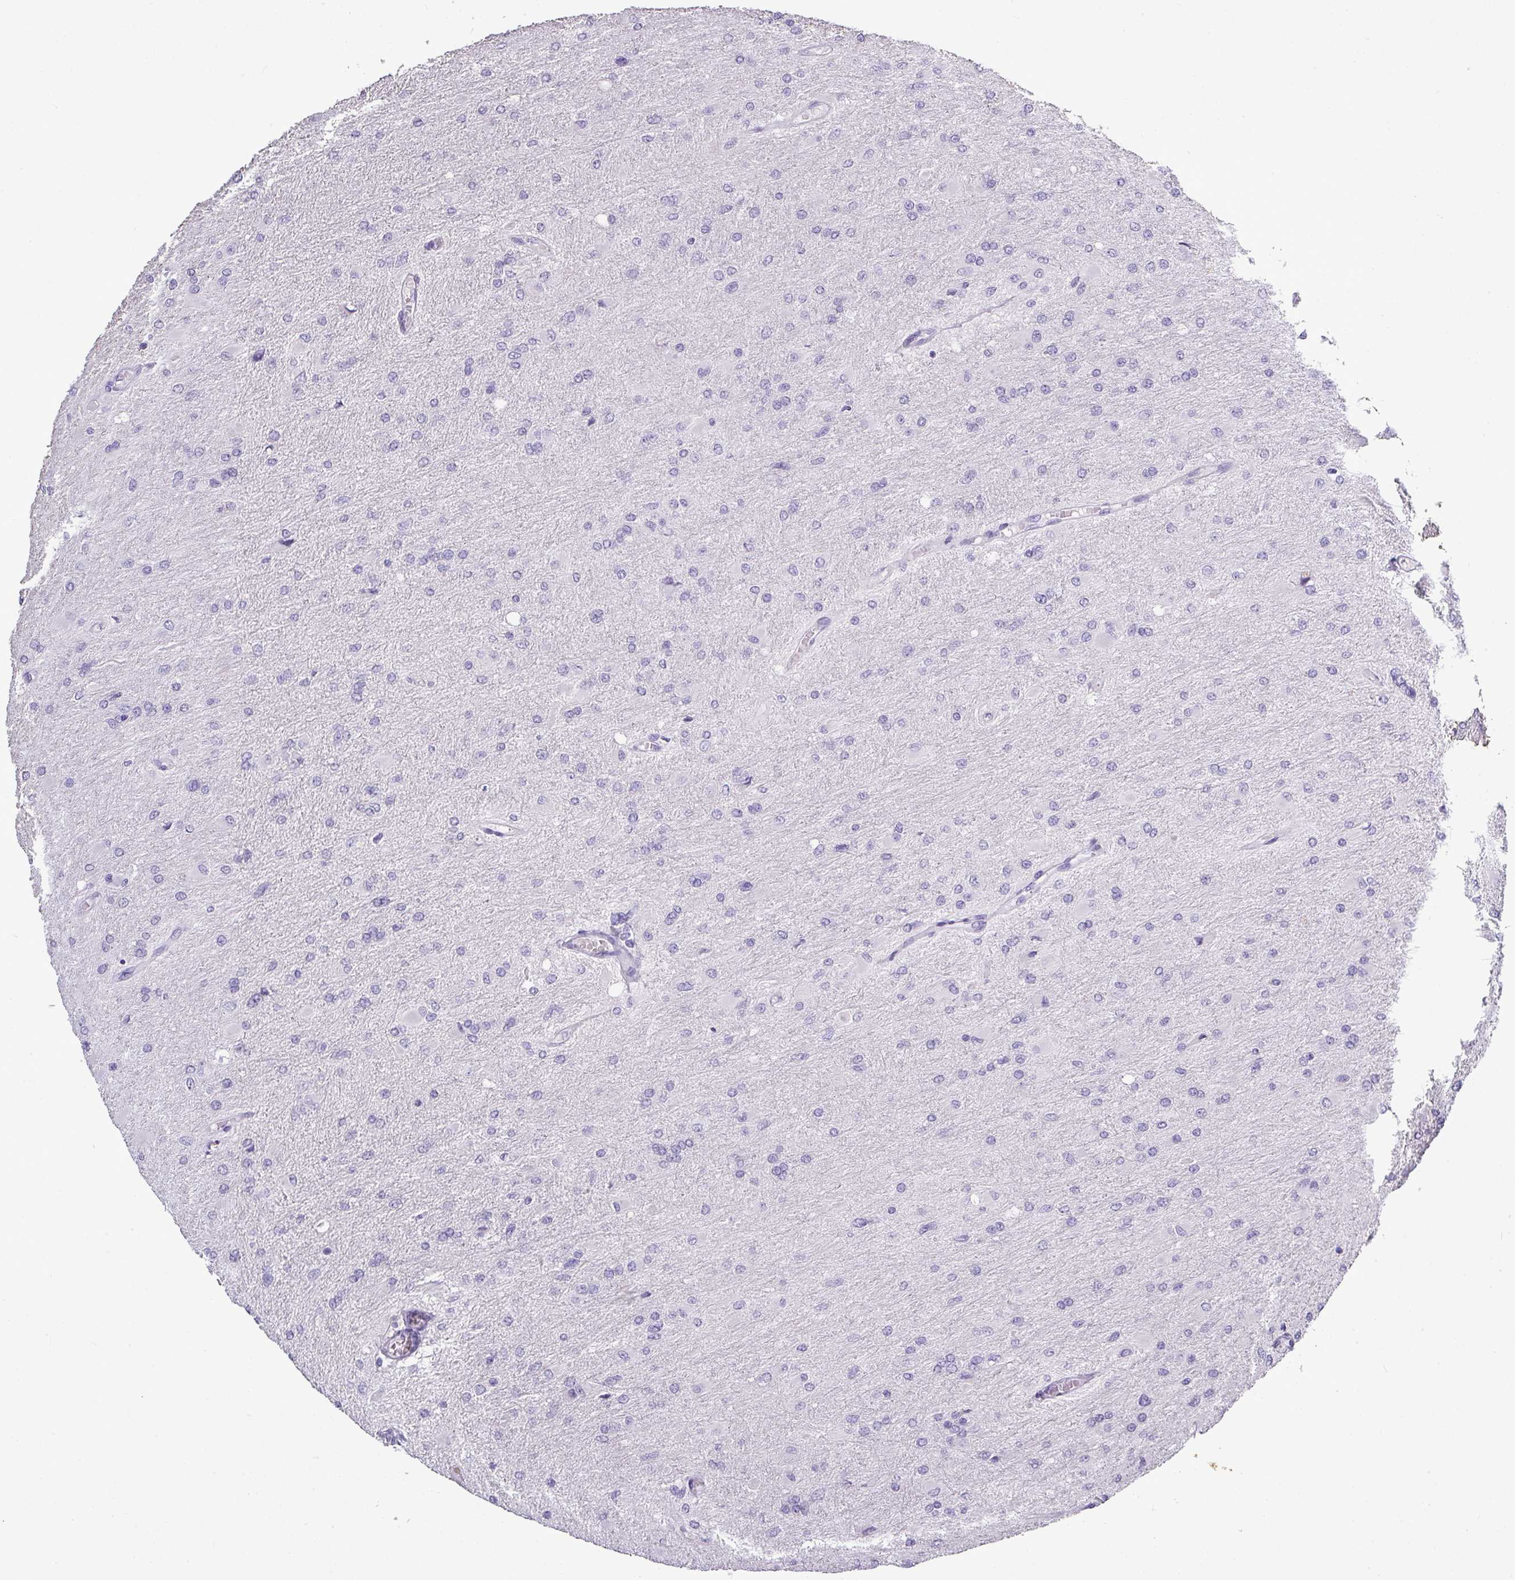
{"staining": {"intensity": "negative", "quantity": "none", "location": "none"}, "tissue": "glioma", "cell_type": "Tumor cells", "image_type": "cancer", "snomed": [{"axis": "morphology", "description": "Glioma, malignant, High grade"}, {"axis": "topography", "description": "Cerebral cortex"}], "caption": "DAB (3,3'-diaminobenzidine) immunohistochemical staining of human malignant glioma (high-grade) reveals no significant expression in tumor cells.", "gene": "TMEM91", "patient": {"sex": "female", "age": 36}}